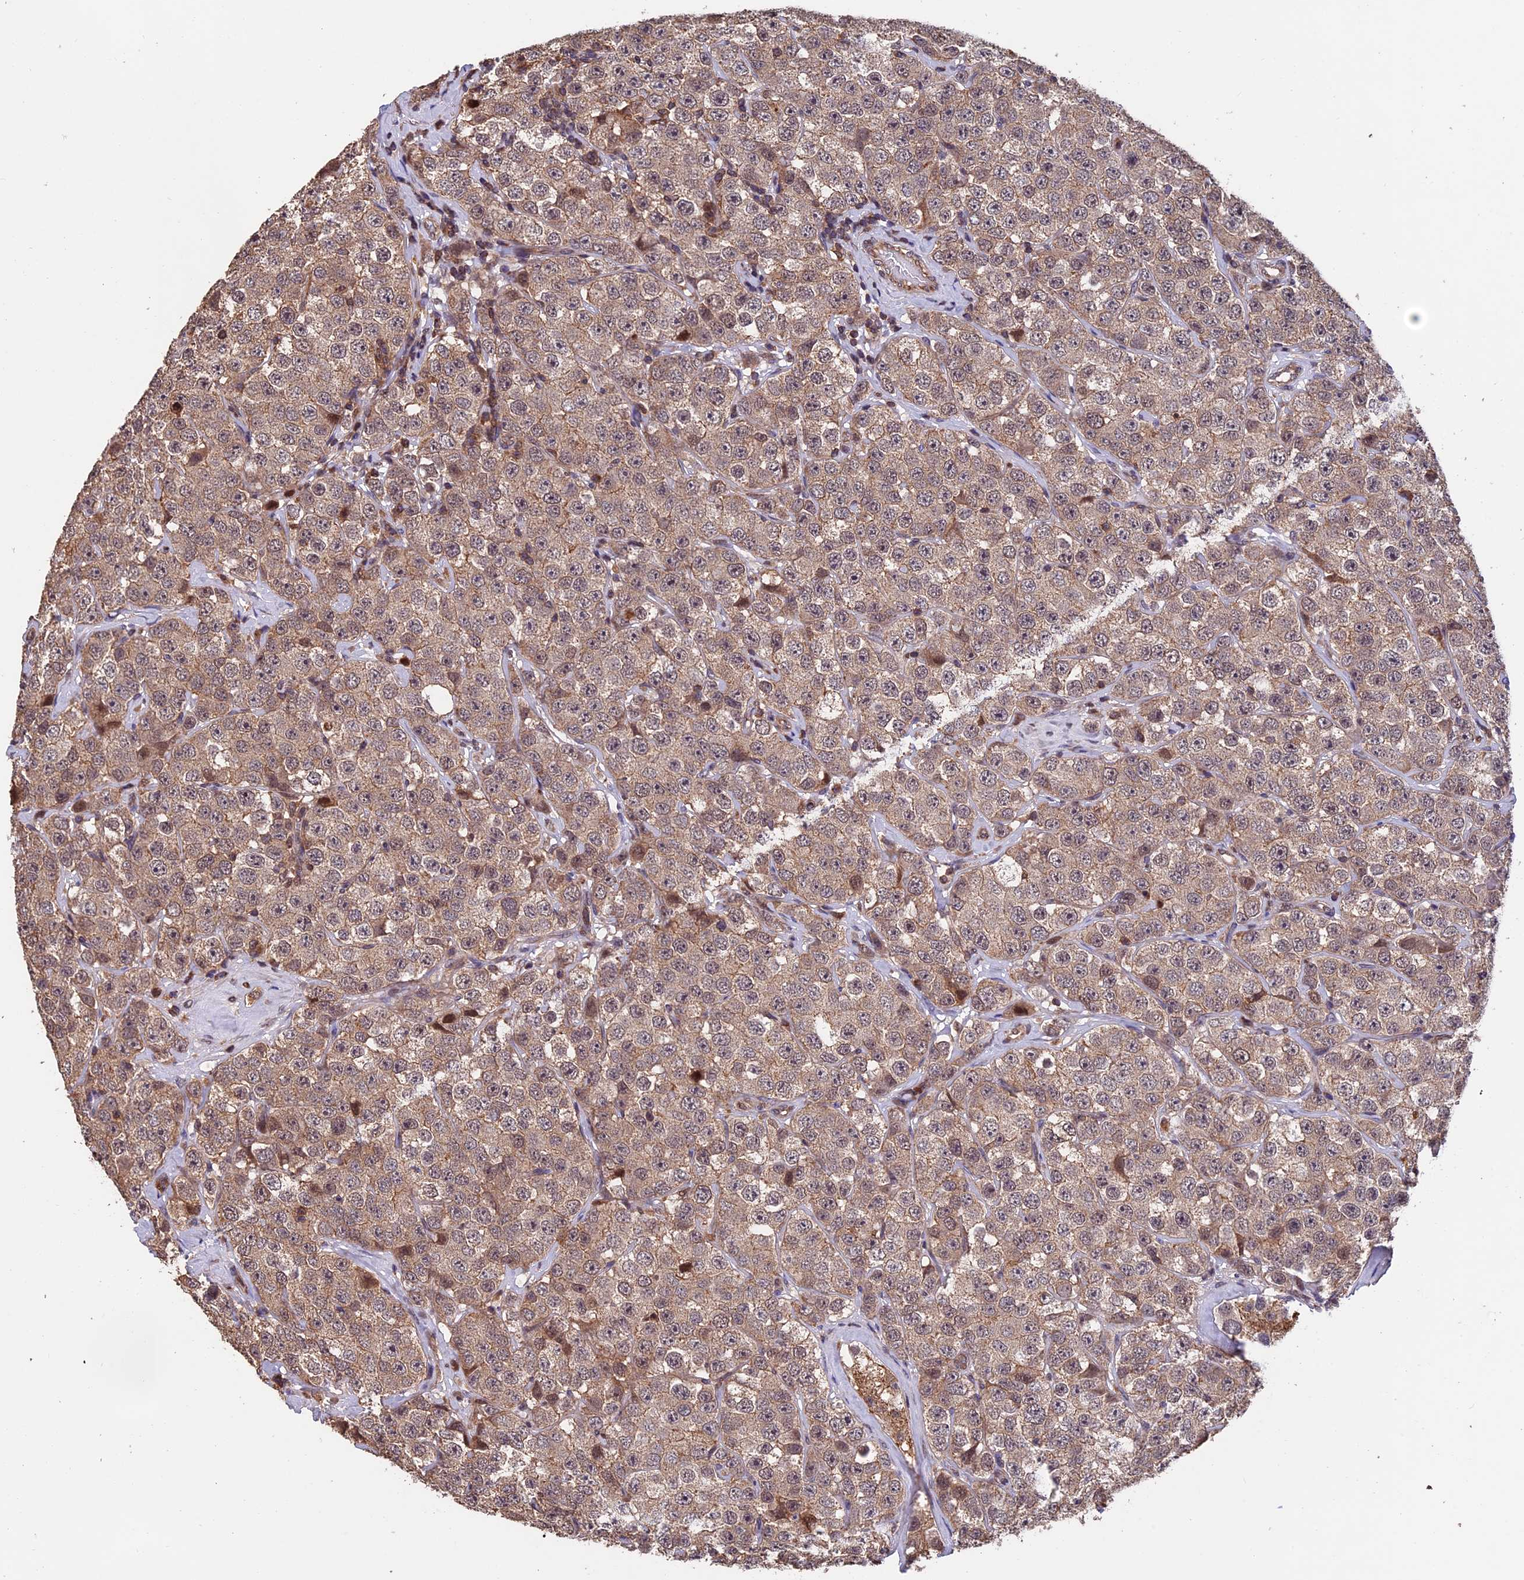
{"staining": {"intensity": "weak", "quantity": ">75%", "location": "cytoplasmic/membranous"}, "tissue": "testis cancer", "cell_type": "Tumor cells", "image_type": "cancer", "snomed": [{"axis": "morphology", "description": "Seminoma, NOS"}, {"axis": "topography", "description": "Testis"}], "caption": "Immunohistochemistry histopathology image of neoplastic tissue: testis seminoma stained using immunohistochemistry reveals low levels of weak protein expression localized specifically in the cytoplasmic/membranous of tumor cells, appearing as a cytoplasmic/membranous brown color.", "gene": "PKD2L2", "patient": {"sex": "male", "age": 28}}